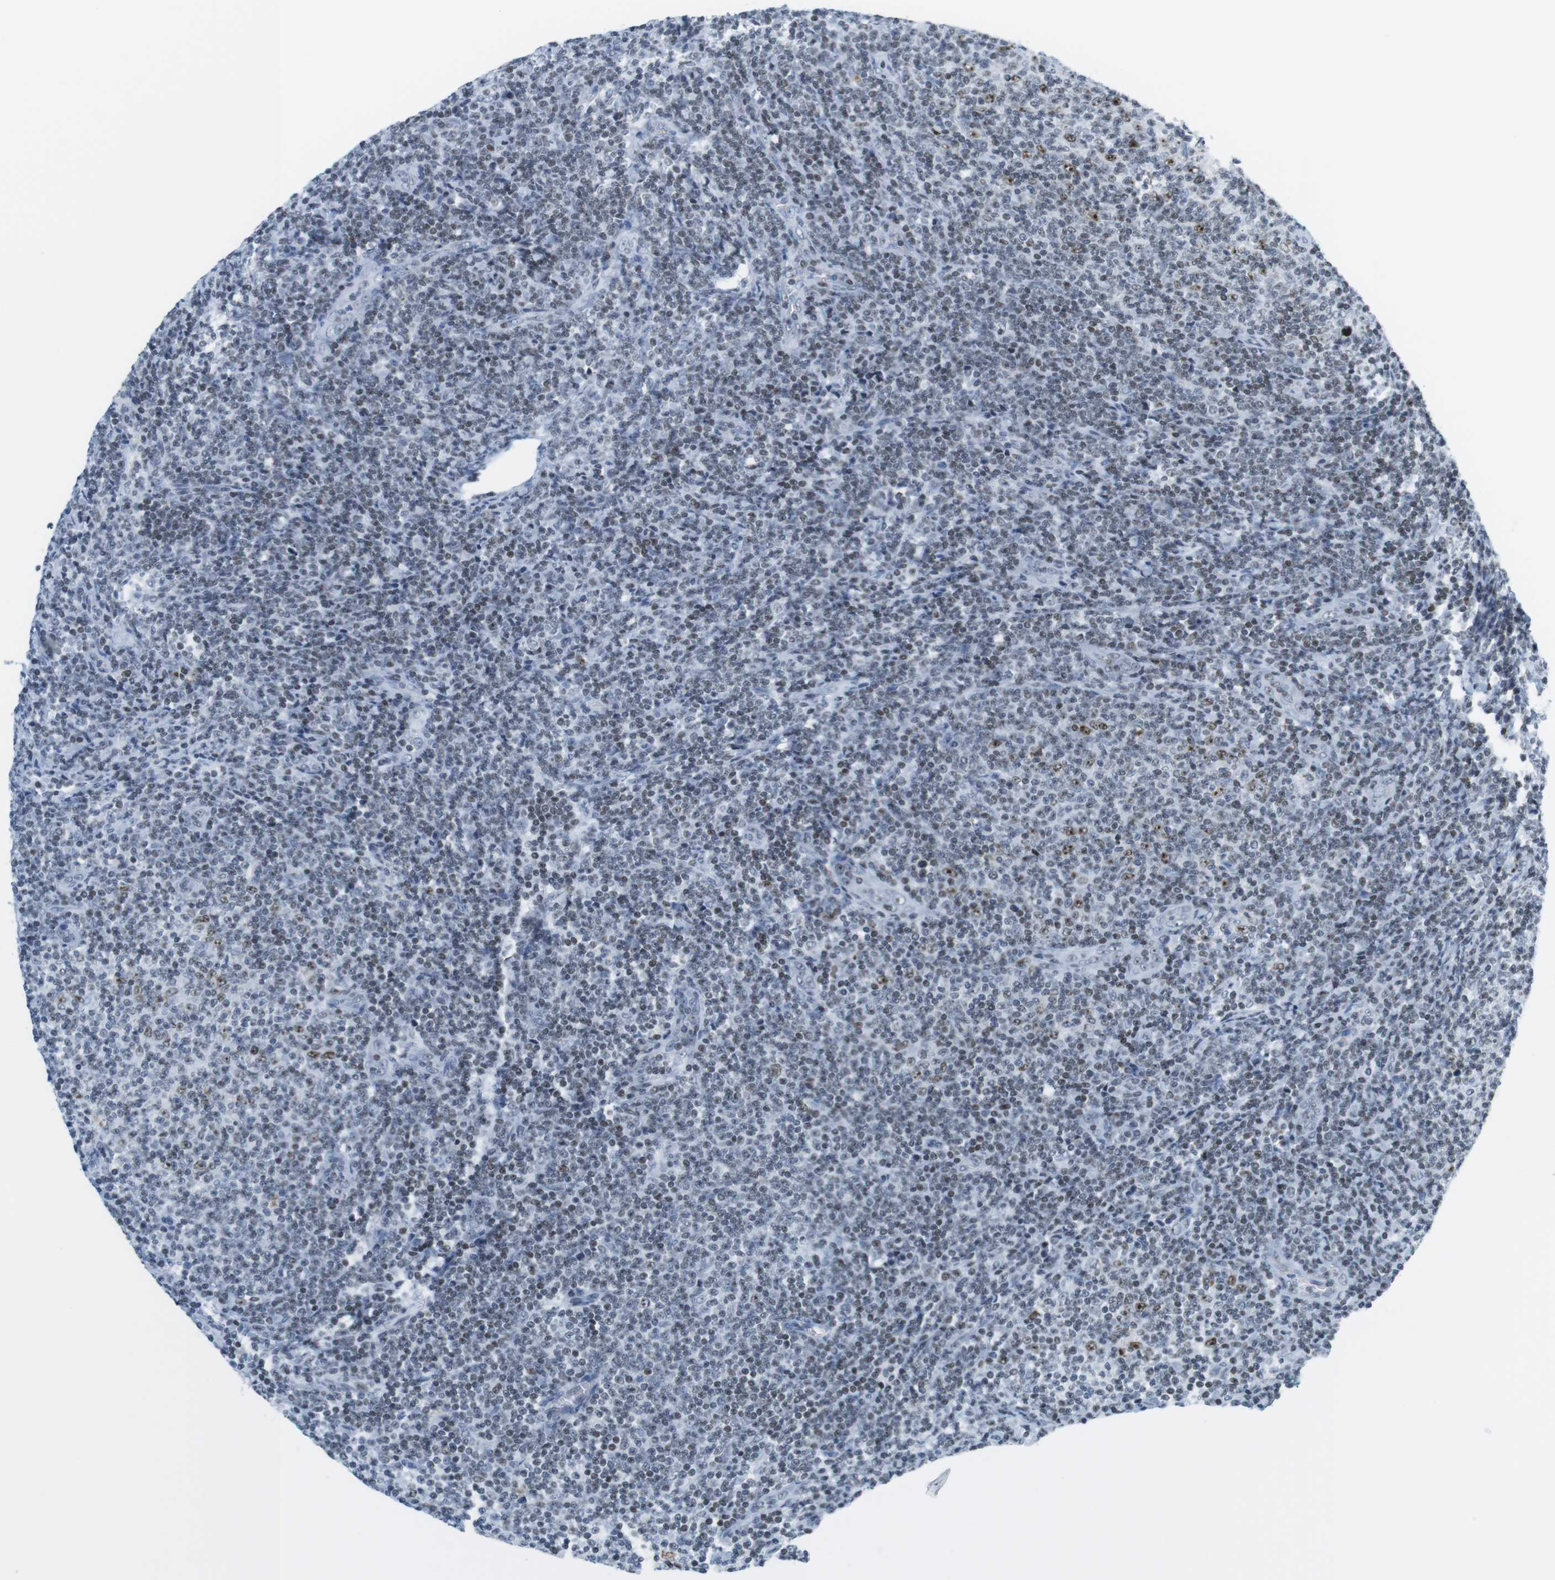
{"staining": {"intensity": "weak", "quantity": ">75%", "location": "nuclear"}, "tissue": "lymphoma", "cell_type": "Tumor cells", "image_type": "cancer", "snomed": [{"axis": "morphology", "description": "Malignant lymphoma, non-Hodgkin's type, Low grade"}, {"axis": "topography", "description": "Lymph node"}], "caption": "About >75% of tumor cells in low-grade malignant lymphoma, non-Hodgkin's type display weak nuclear protein expression as visualized by brown immunohistochemical staining.", "gene": "NIFK", "patient": {"sex": "male", "age": 66}}